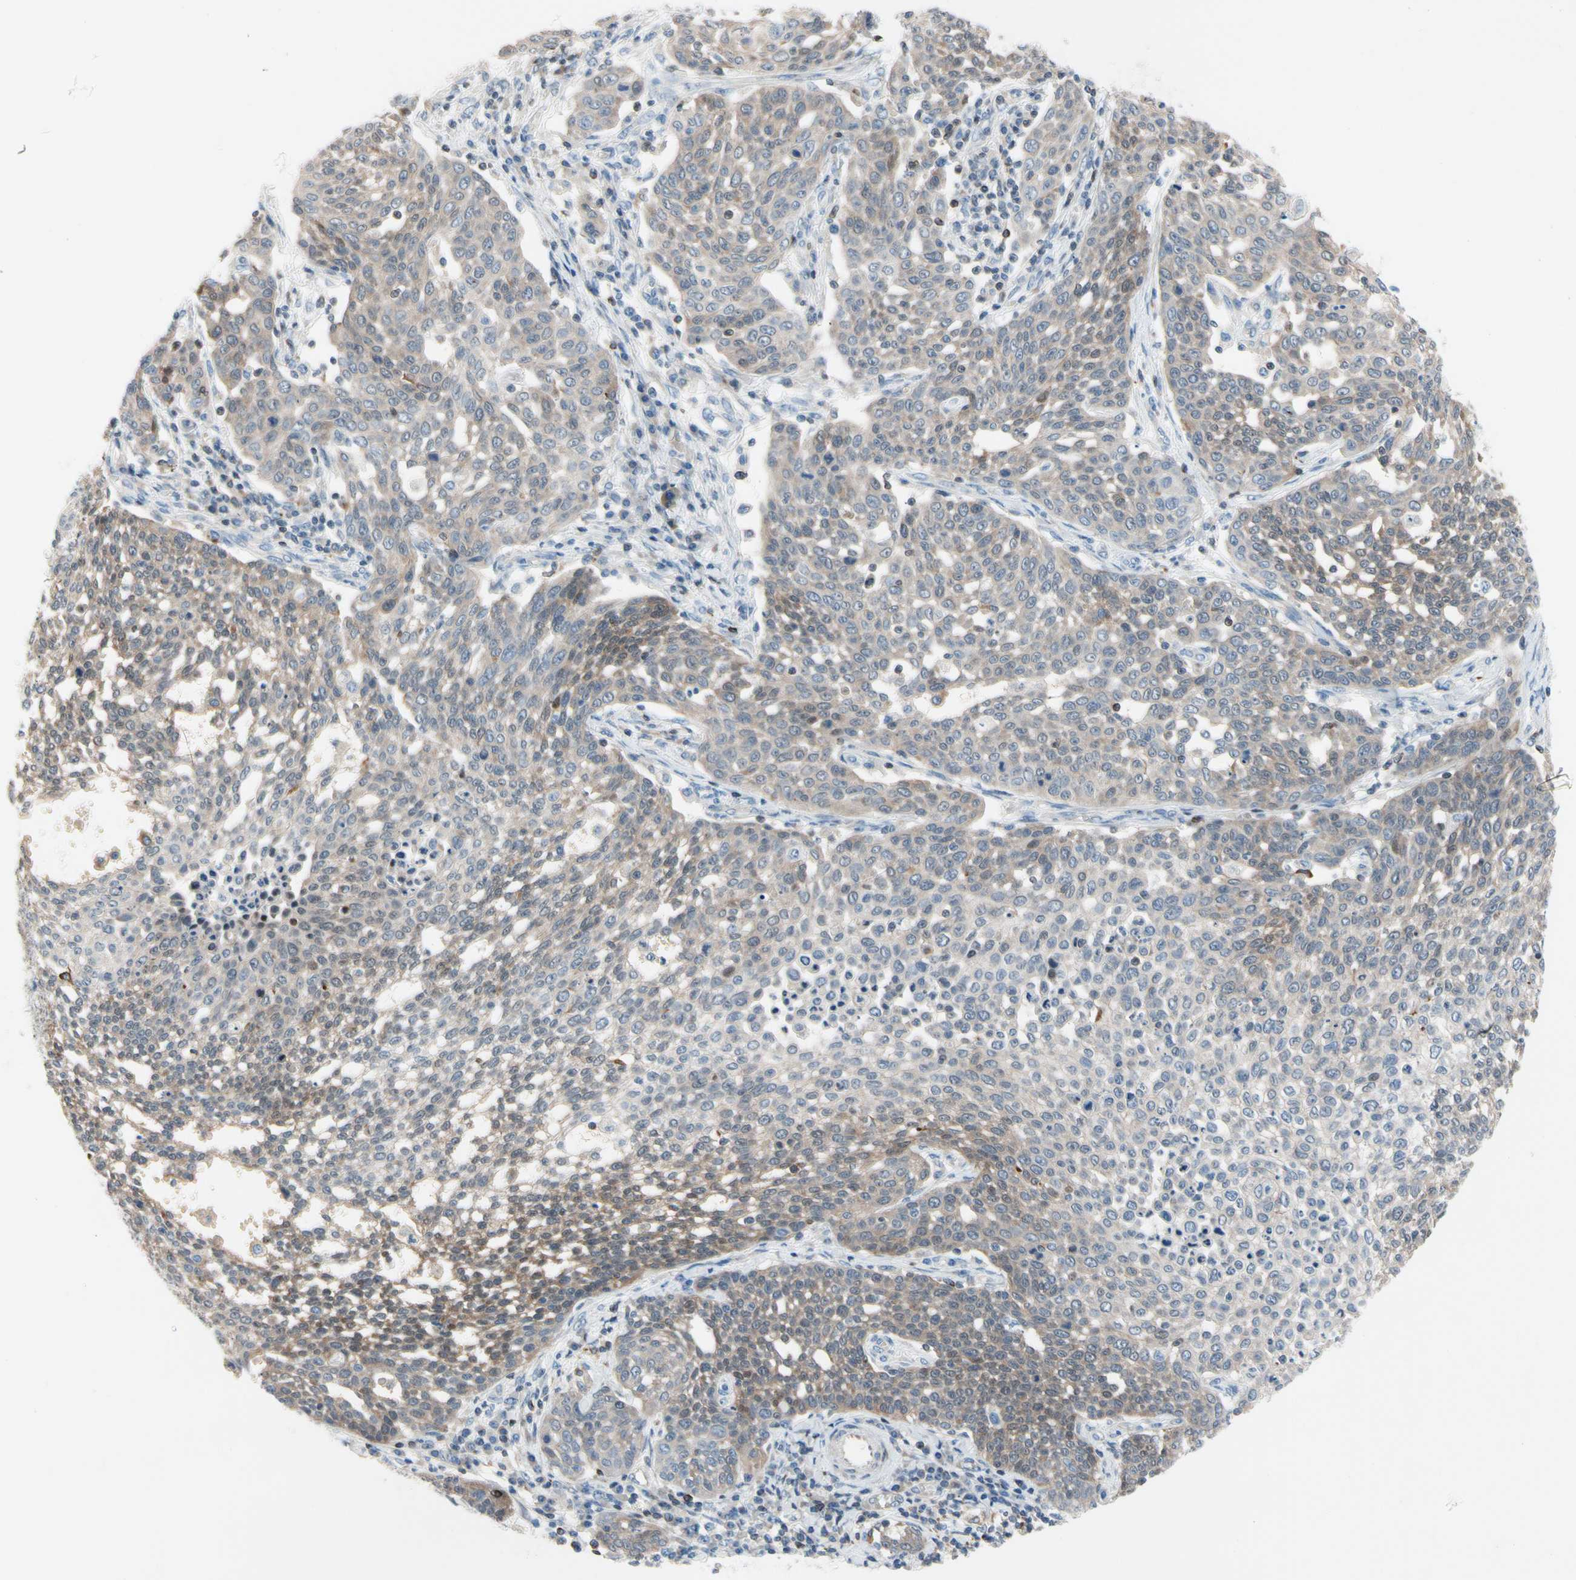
{"staining": {"intensity": "weak", "quantity": "<25%", "location": "cytoplasmic/membranous,nuclear"}, "tissue": "cervical cancer", "cell_type": "Tumor cells", "image_type": "cancer", "snomed": [{"axis": "morphology", "description": "Squamous cell carcinoma, NOS"}, {"axis": "topography", "description": "Cervix"}], "caption": "DAB (3,3'-diaminobenzidine) immunohistochemical staining of human cervical squamous cell carcinoma reveals no significant positivity in tumor cells.", "gene": "MAP3K3", "patient": {"sex": "female", "age": 34}}